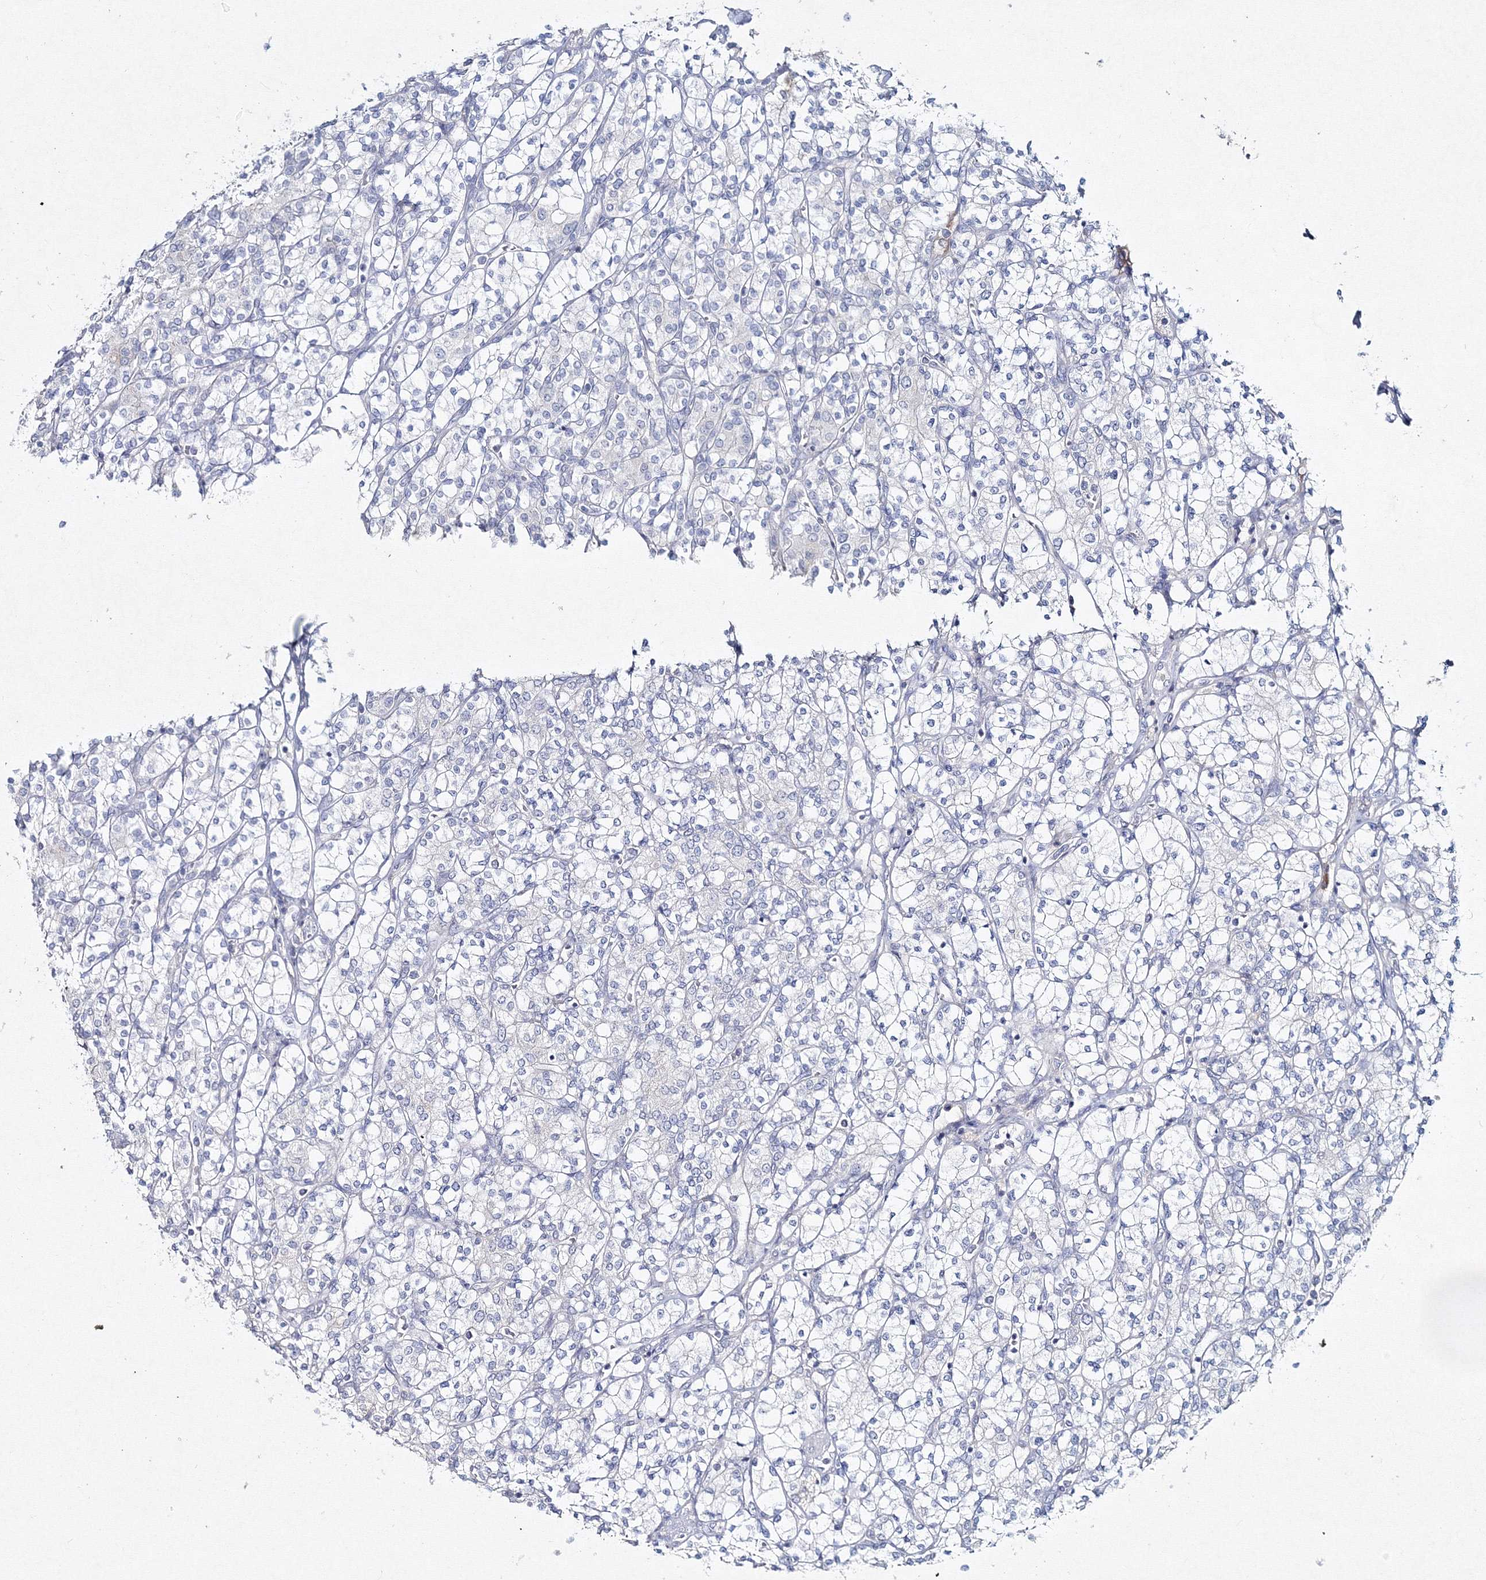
{"staining": {"intensity": "negative", "quantity": "none", "location": "none"}, "tissue": "renal cancer", "cell_type": "Tumor cells", "image_type": "cancer", "snomed": [{"axis": "morphology", "description": "Adenocarcinoma, NOS"}, {"axis": "topography", "description": "Kidney"}], "caption": "IHC image of neoplastic tissue: human renal cancer (adenocarcinoma) stained with DAB reveals no significant protein expression in tumor cells. (Stains: DAB (3,3'-diaminobenzidine) immunohistochemistry with hematoxylin counter stain, Microscopy: brightfield microscopy at high magnification).", "gene": "GCKR", "patient": {"sex": "male", "age": 77}}